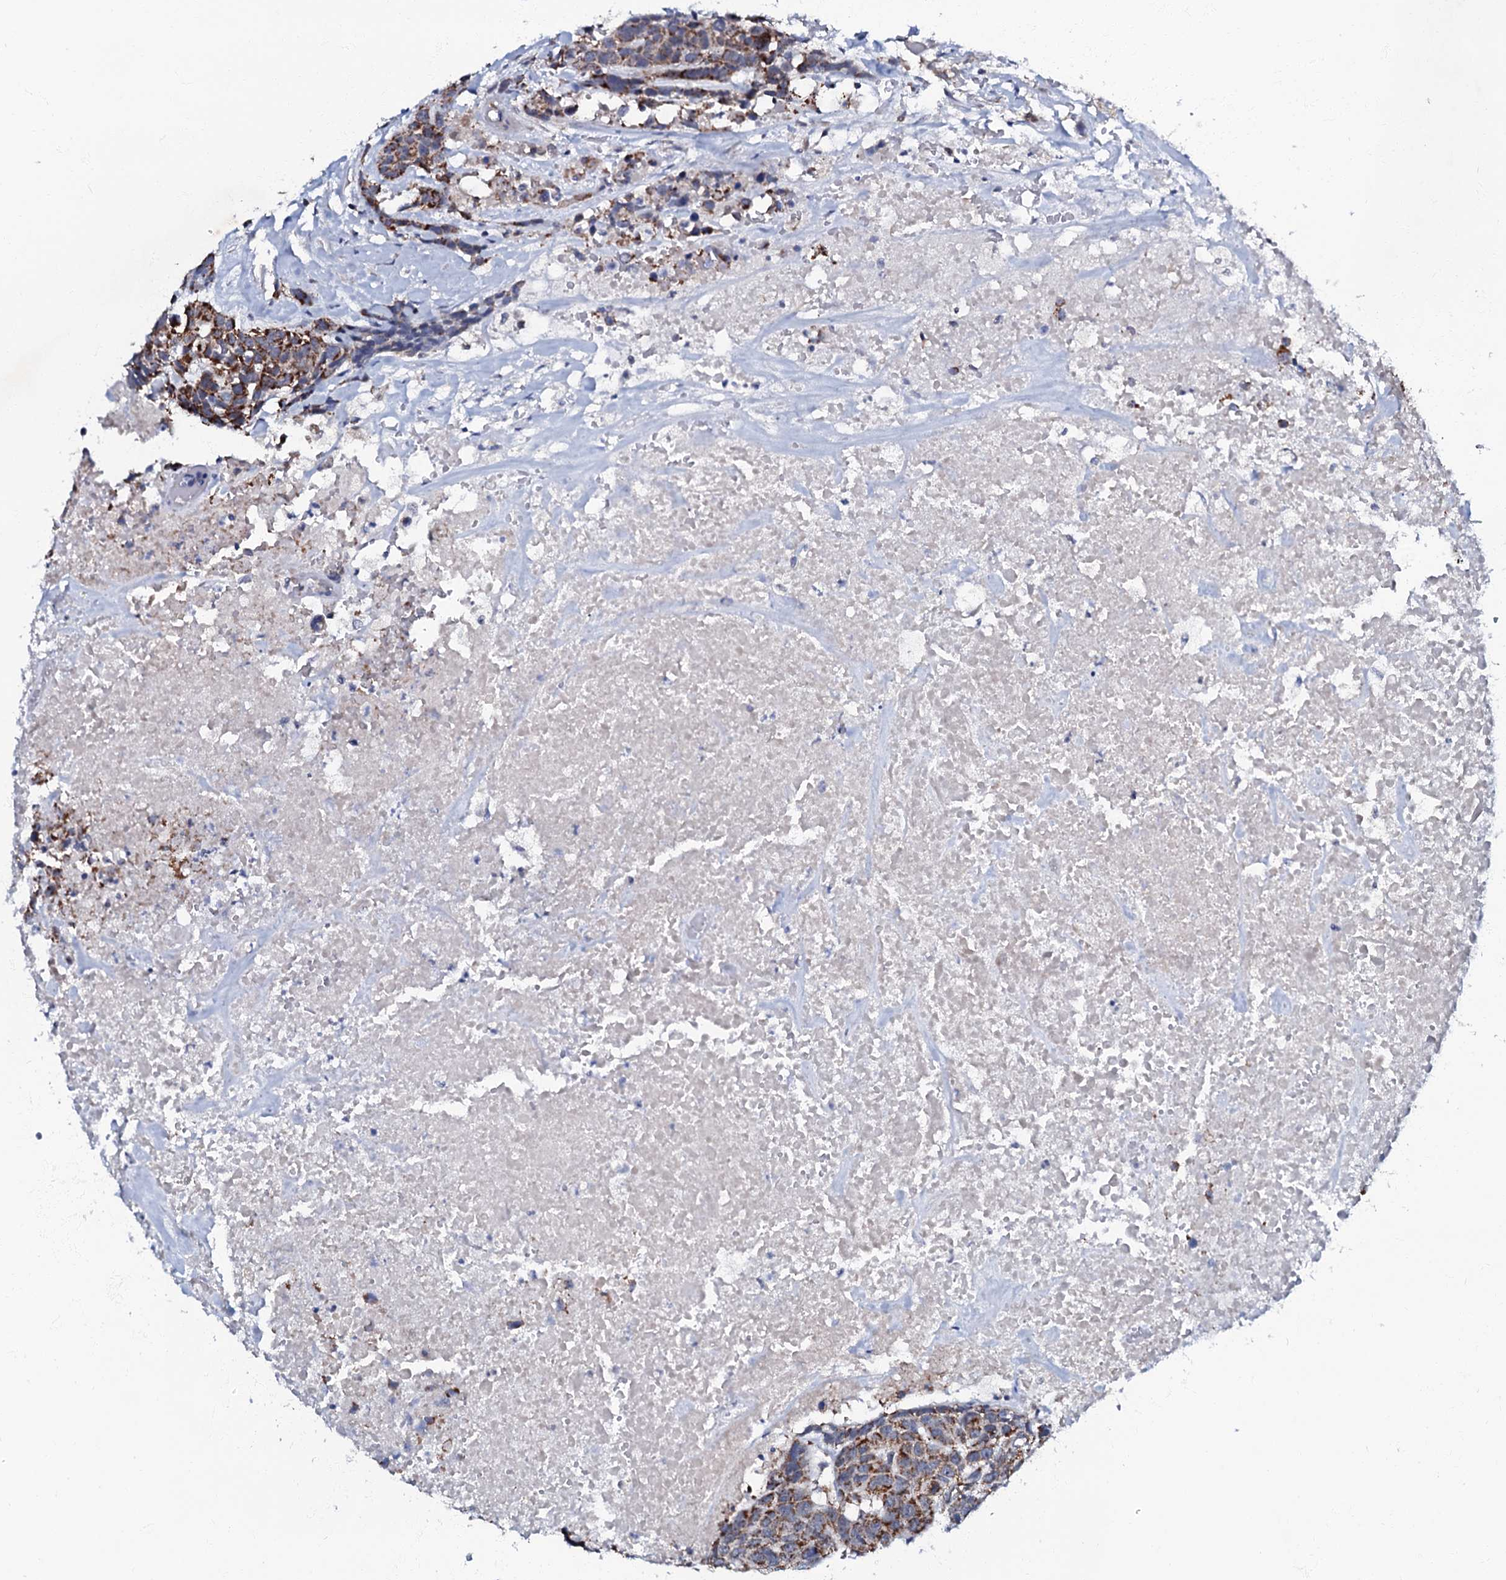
{"staining": {"intensity": "strong", "quantity": ">75%", "location": "cytoplasmic/membranous"}, "tissue": "head and neck cancer", "cell_type": "Tumor cells", "image_type": "cancer", "snomed": [{"axis": "morphology", "description": "Squamous cell carcinoma, NOS"}, {"axis": "topography", "description": "Head-Neck"}], "caption": "Squamous cell carcinoma (head and neck) stained for a protein exhibits strong cytoplasmic/membranous positivity in tumor cells.", "gene": "MRPL51", "patient": {"sex": "male", "age": 66}}